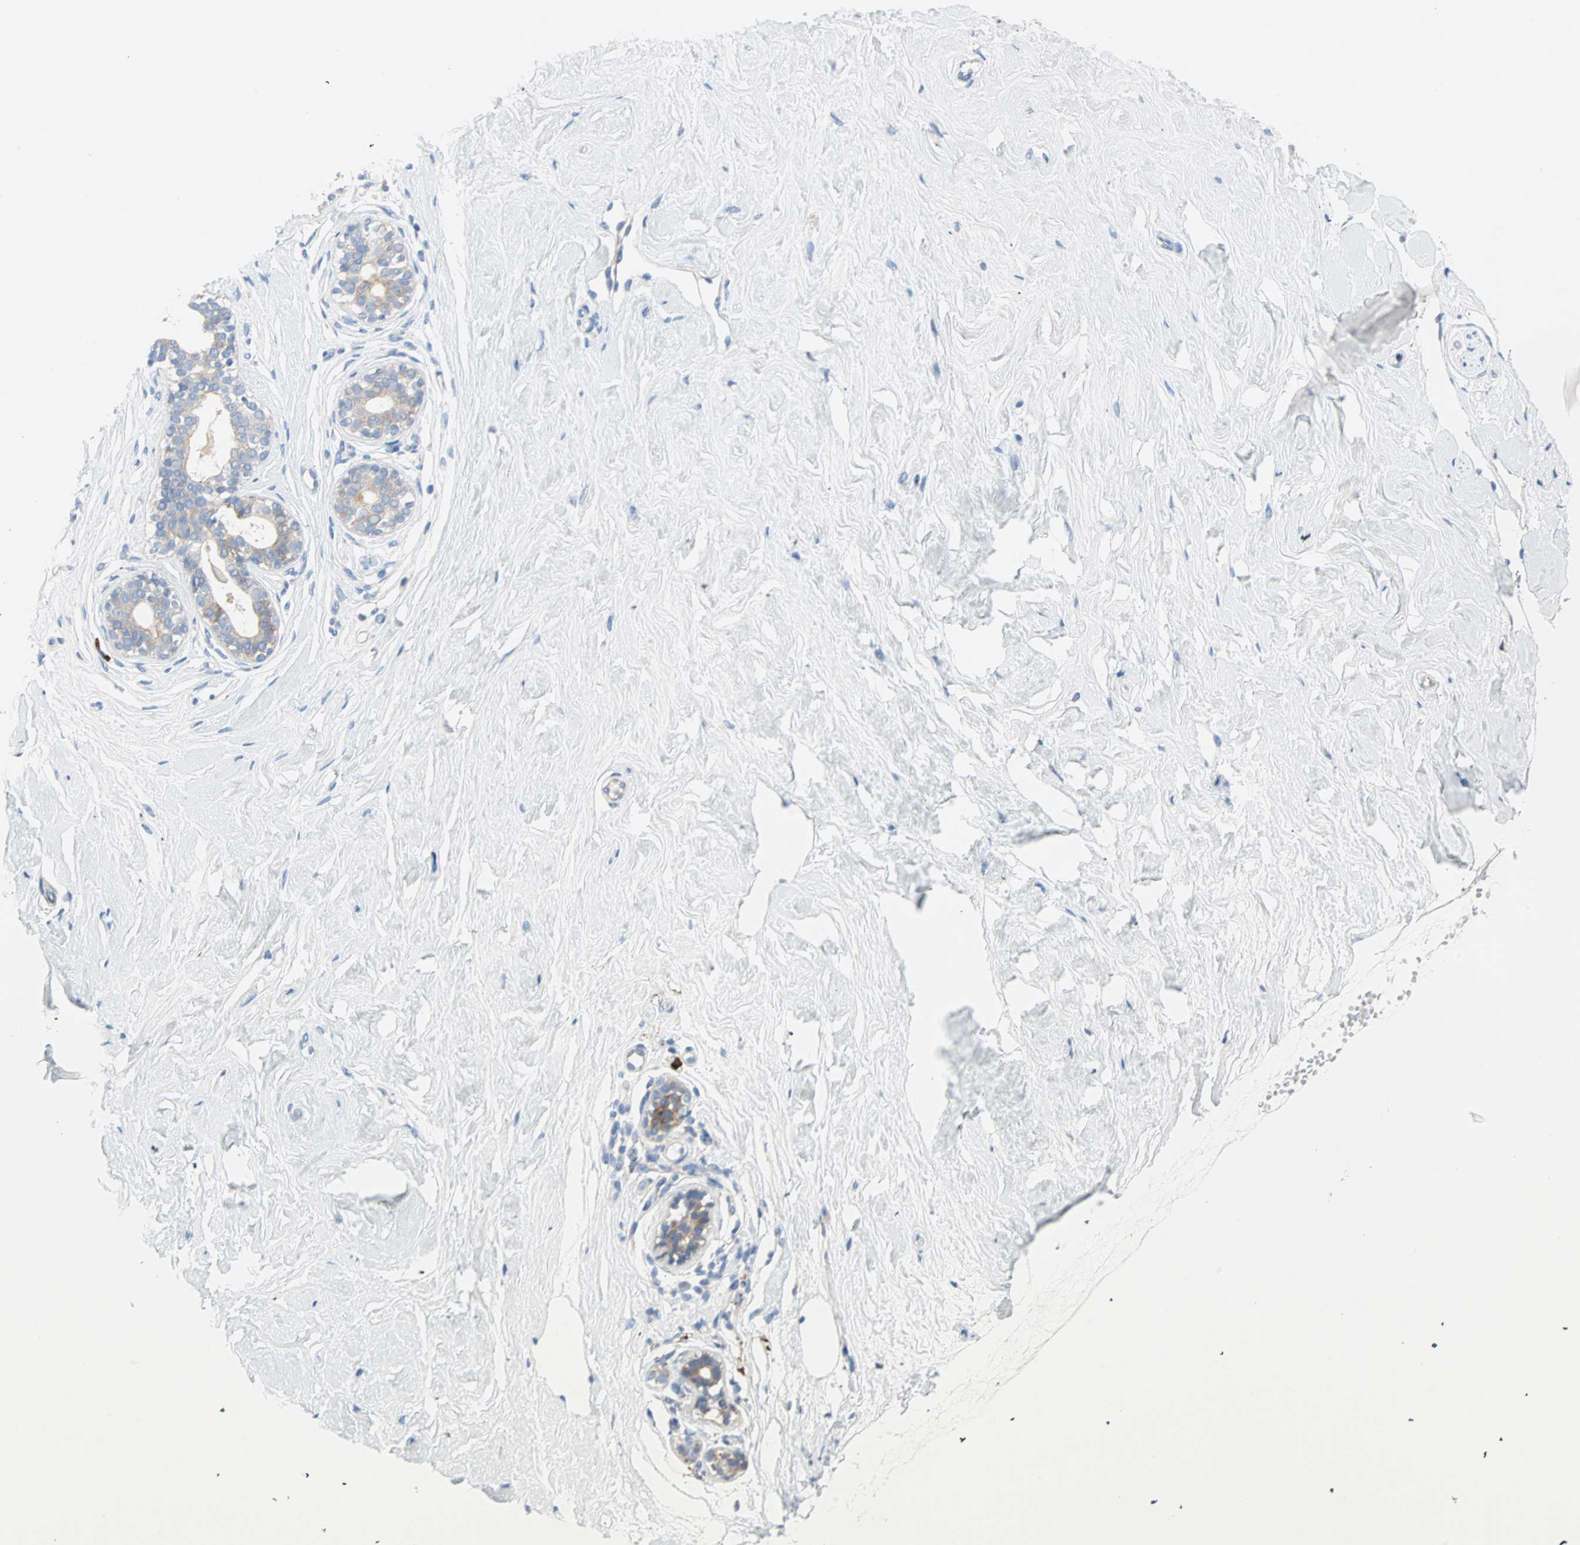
{"staining": {"intensity": "negative", "quantity": "none", "location": "none"}, "tissue": "breast", "cell_type": "Adipocytes", "image_type": "normal", "snomed": [{"axis": "morphology", "description": "Normal tissue, NOS"}, {"axis": "topography", "description": "Breast"}], "caption": "High power microscopy histopathology image of an immunohistochemistry photomicrograph of benign breast, revealing no significant positivity in adipocytes.", "gene": "PLCXD1", "patient": {"sex": "female", "age": 23}}